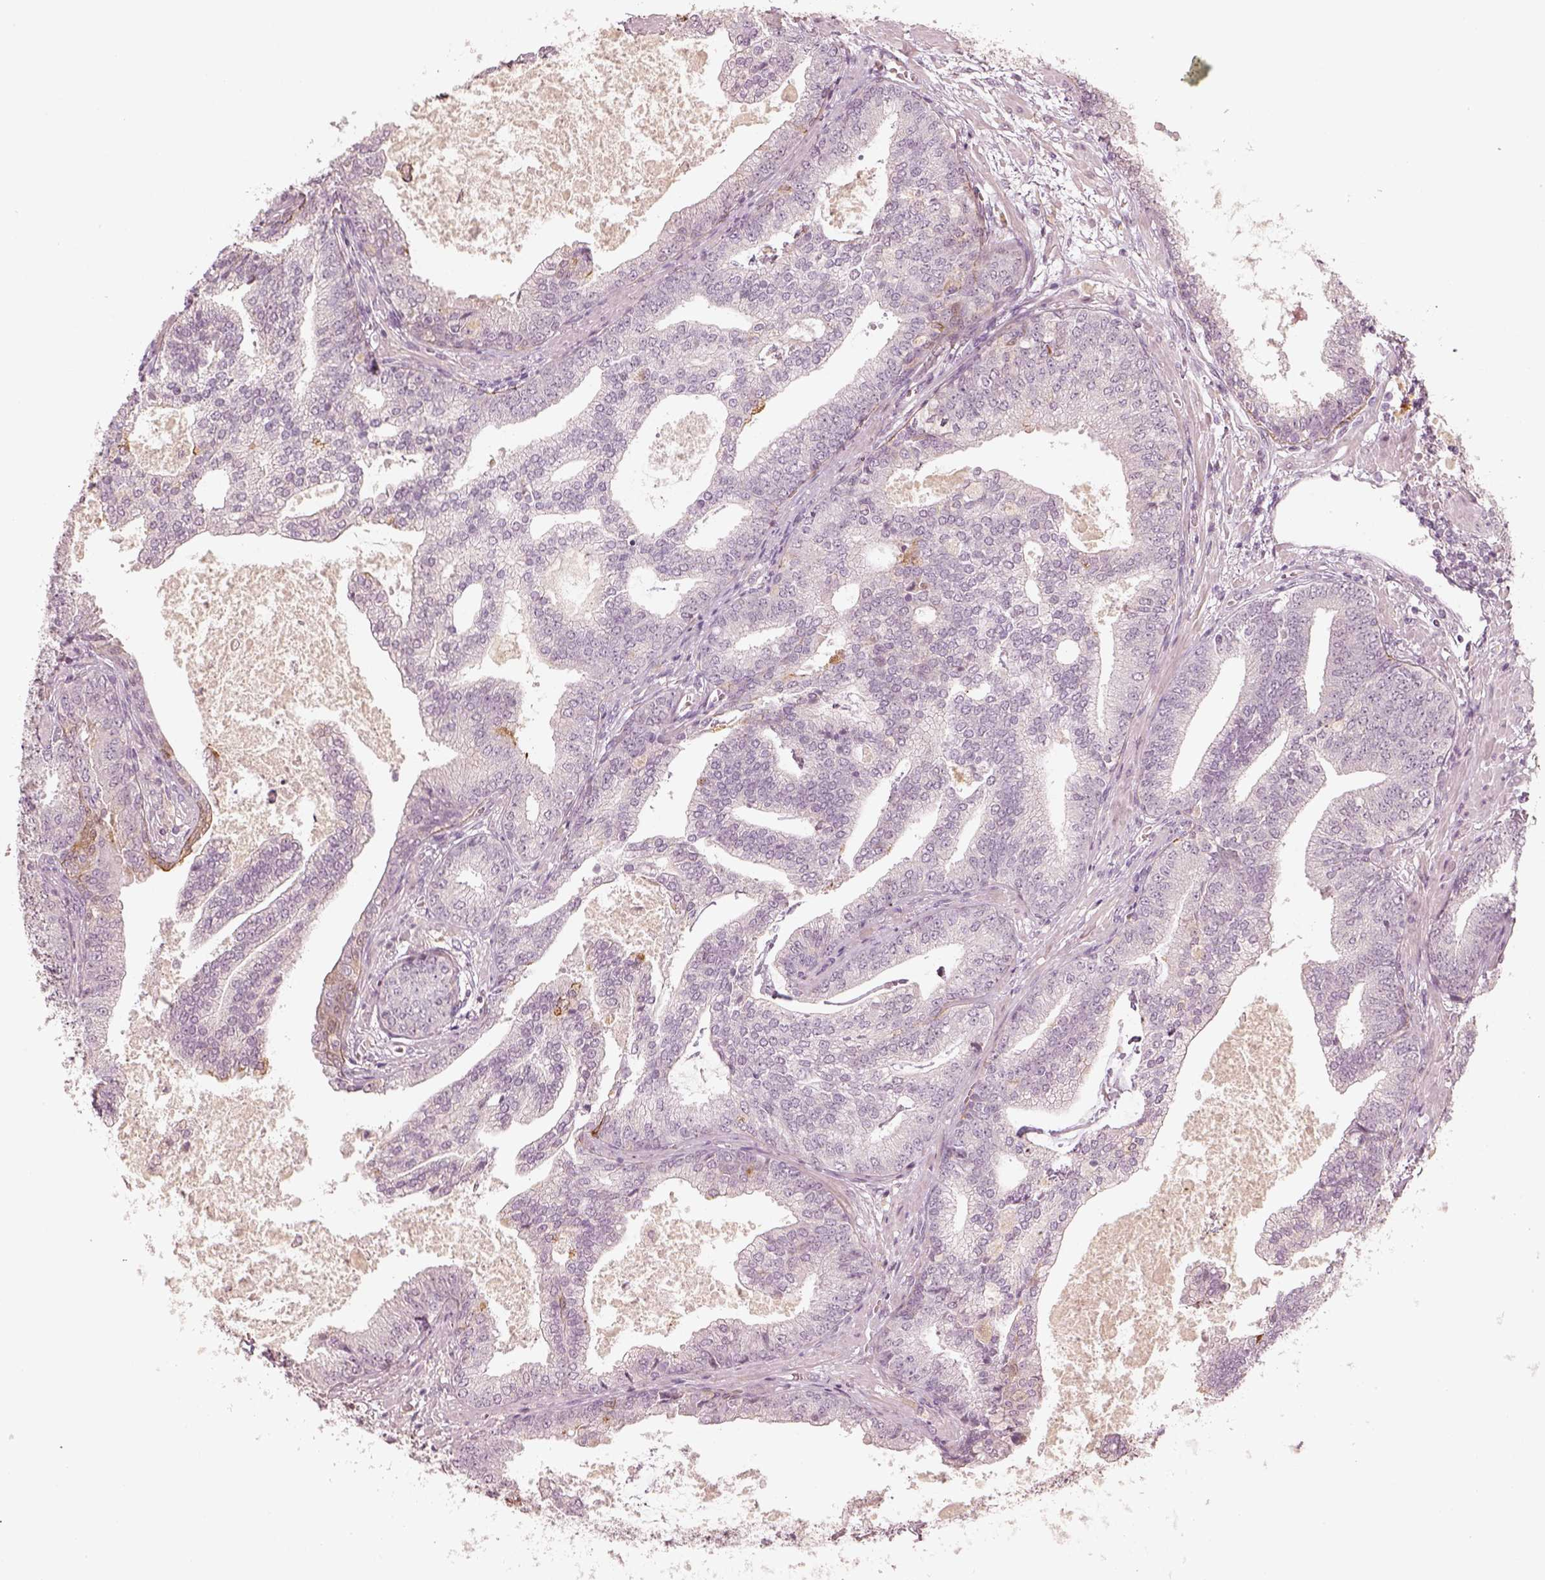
{"staining": {"intensity": "negative", "quantity": "none", "location": "none"}, "tissue": "prostate cancer", "cell_type": "Tumor cells", "image_type": "cancer", "snomed": [{"axis": "morphology", "description": "Adenocarcinoma, NOS"}, {"axis": "topography", "description": "Prostate"}], "caption": "DAB immunohistochemical staining of adenocarcinoma (prostate) demonstrates no significant positivity in tumor cells.", "gene": "LAMC2", "patient": {"sex": "male", "age": 64}}